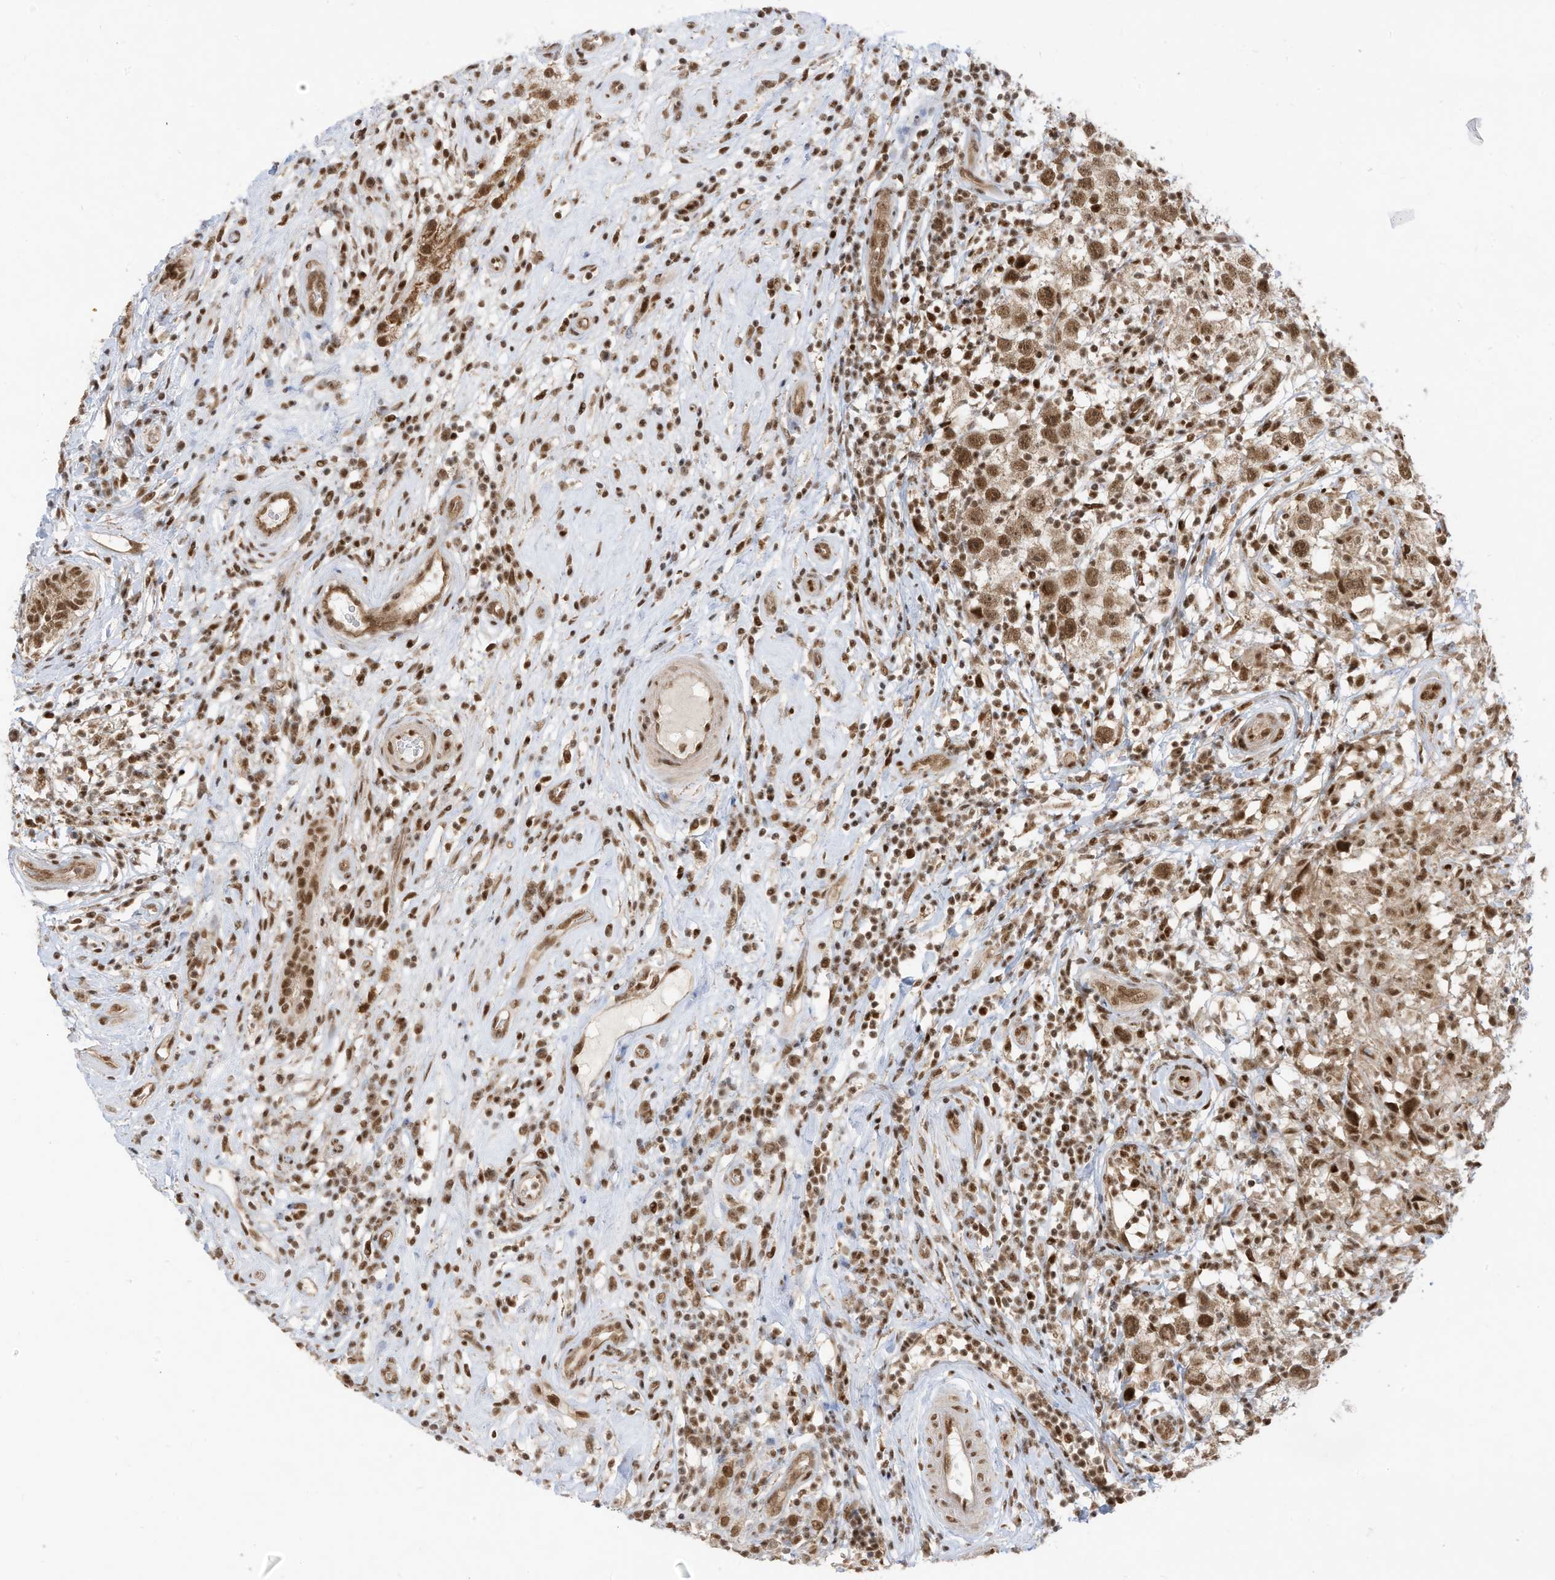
{"staining": {"intensity": "moderate", "quantity": ">75%", "location": "nuclear"}, "tissue": "testis cancer", "cell_type": "Tumor cells", "image_type": "cancer", "snomed": [{"axis": "morphology", "description": "Seminoma, NOS"}, {"axis": "topography", "description": "Testis"}], "caption": "Human testis cancer (seminoma) stained for a protein (brown) shows moderate nuclear positive expression in approximately >75% of tumor cells.", "gene": "AURKAIP1", "patient": {"sex": "male", "age": 49}}